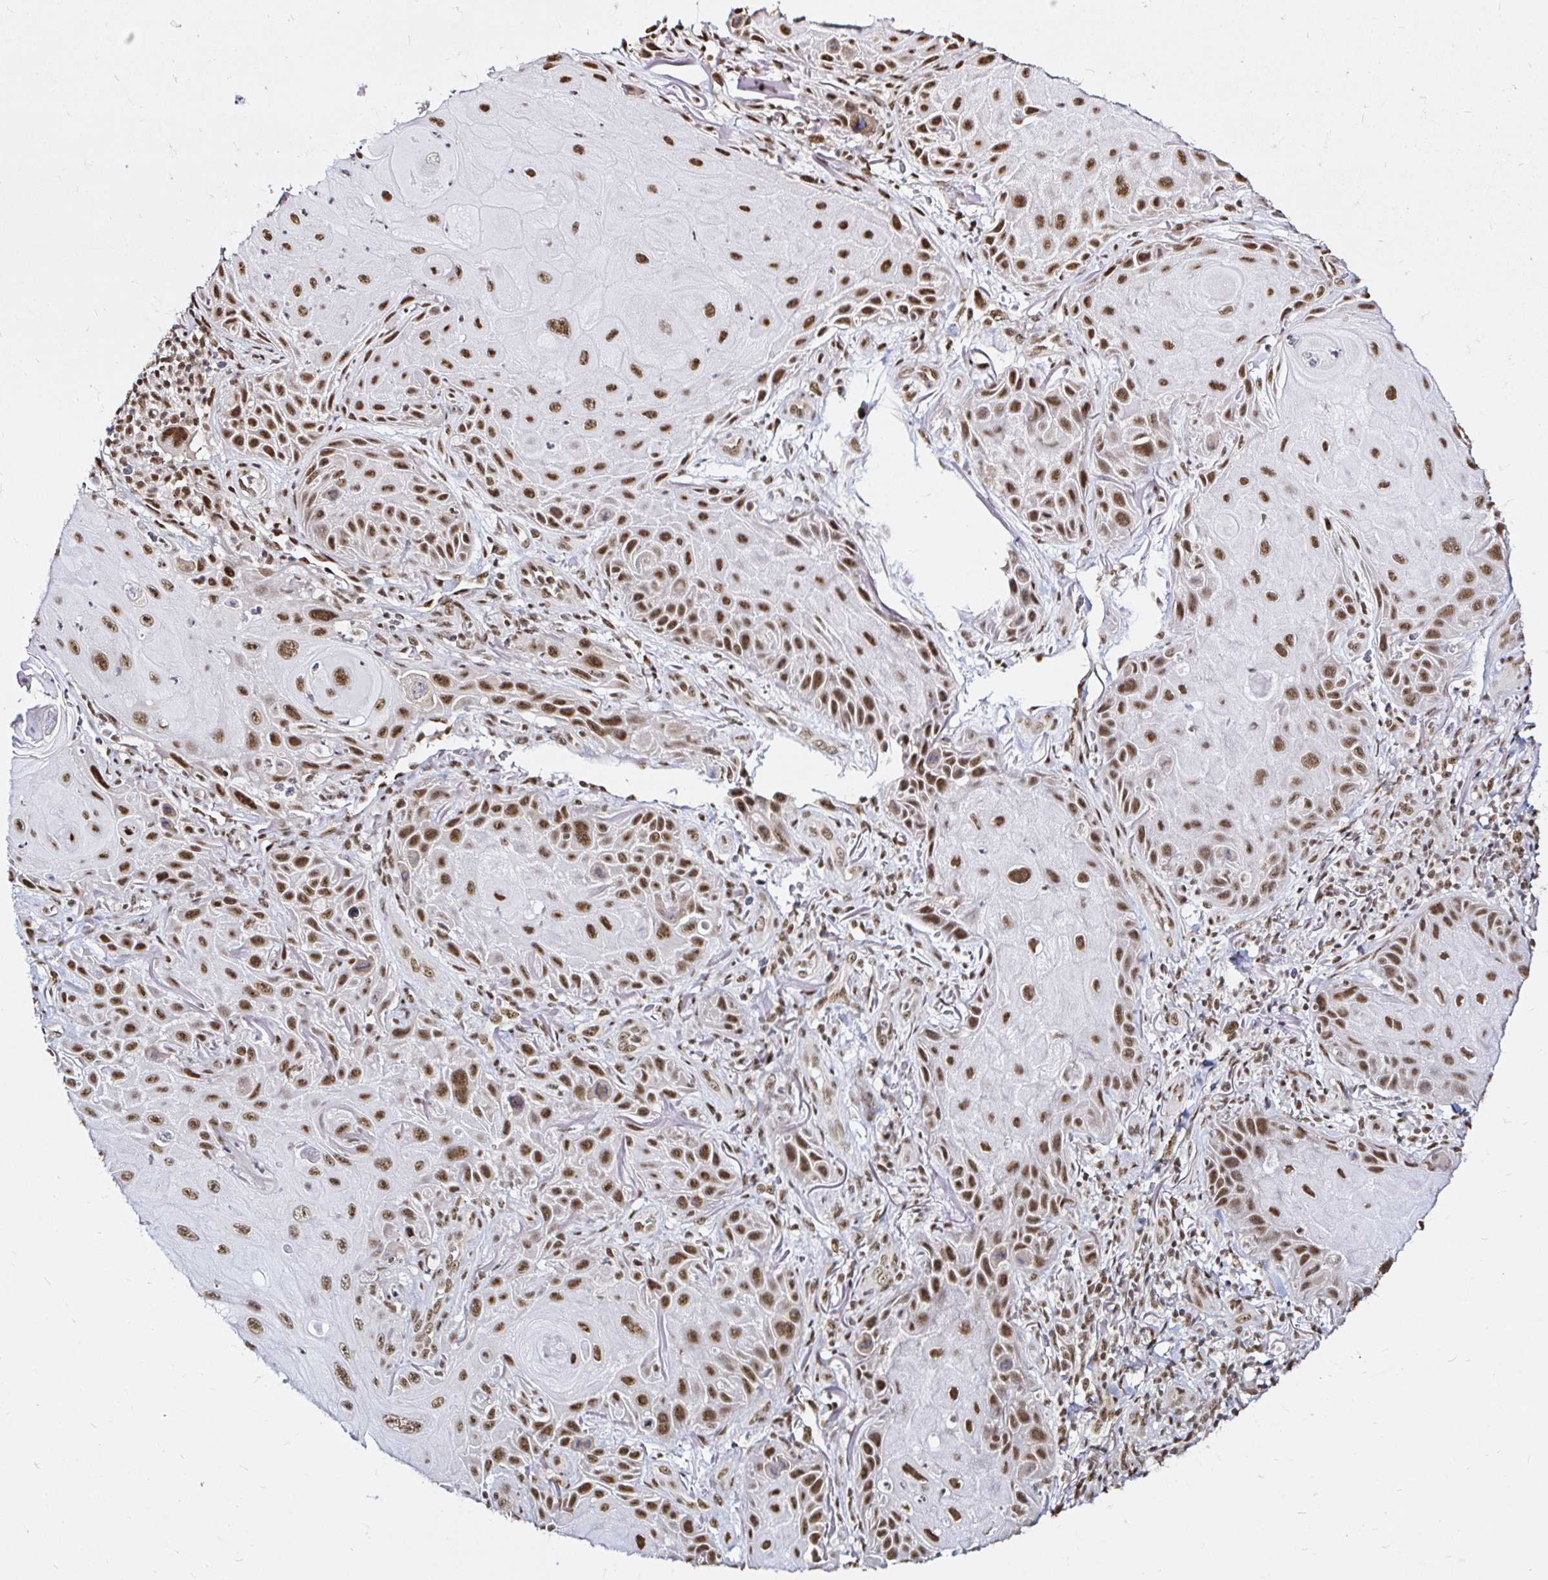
{"staining": {"intensity": "moderate", "quantity": ">75%", "location": "nuclear"}, "tissue": "skin cancer", "cell_type": "Tumor cells", "image_type": "cancer", "snomed": [{"axis": "morphology", "description": "Squamous cell carcinoma, NOS"}, {"axis": "topography", "description": "Skin"}], "caption": "Squamous cell carcinoma (skin) stained for a protein (brown) shows moderate nuclear positive expression in approximately >75% of tumor cells.", "gene": "SNRPC", "patient": {"sex": "female", "age": 94}}